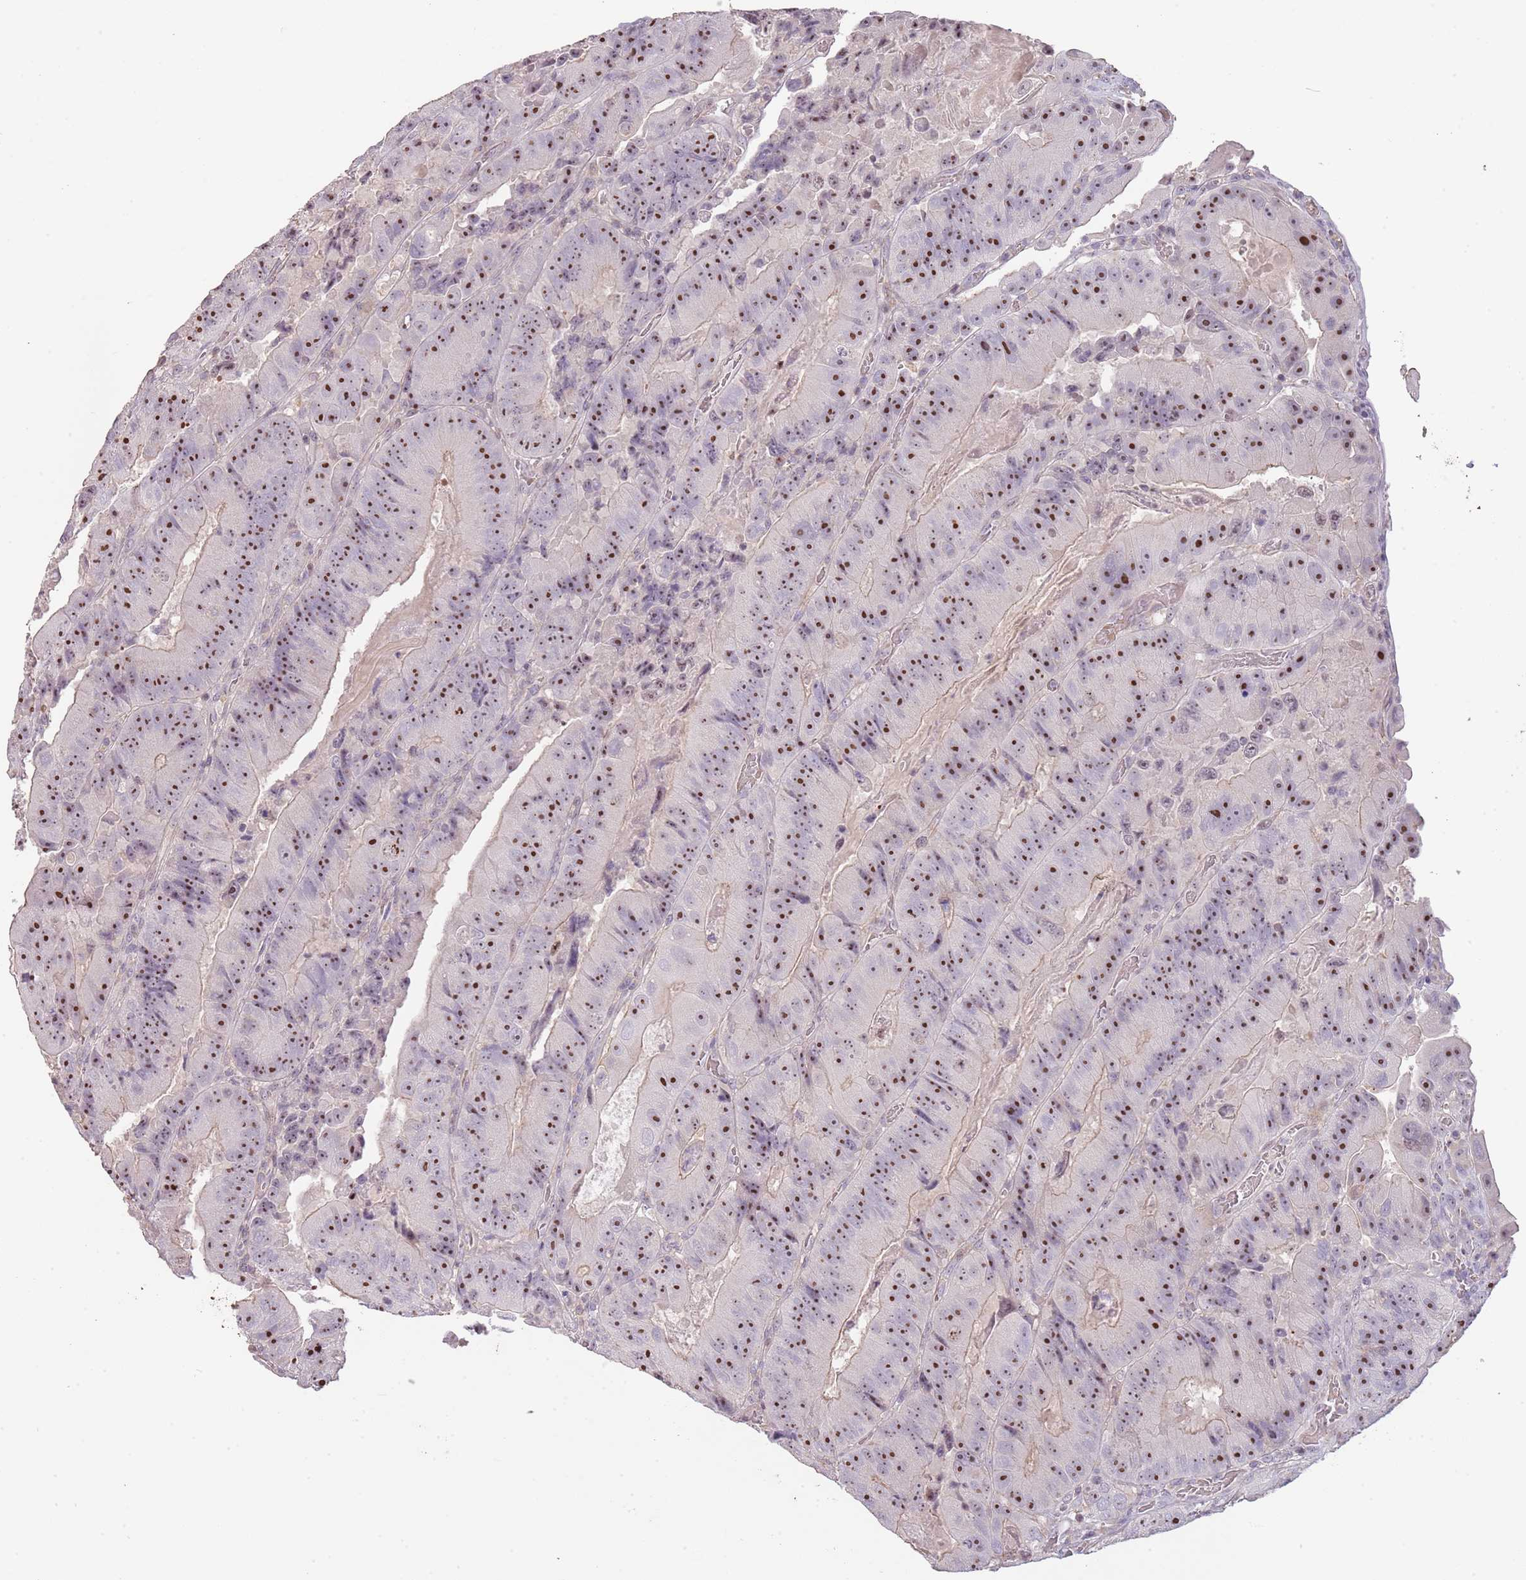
{"staining": {"intensity": "moderate", "quantity": ">75%", "location": "nuclear"}, "tissue": "colorectal cancer", "cell_type": "Tumor cells", "image_type": "cancer", "snomed": [{"axis": "morphology", "description": "Adenocarcinoma, NOS"}, {"axis": "topography", "description": "Colon"}], "caption": "Moderate nuclear staining is appreciated in approximately >75% of tumor cells in colorectal cancer (adenocarcinoma). (brown staining indicates protein expression, while blue staining denotes nuclei).", "gene": "ADTRP", "patient": {"sex": "female", "age": 86}}